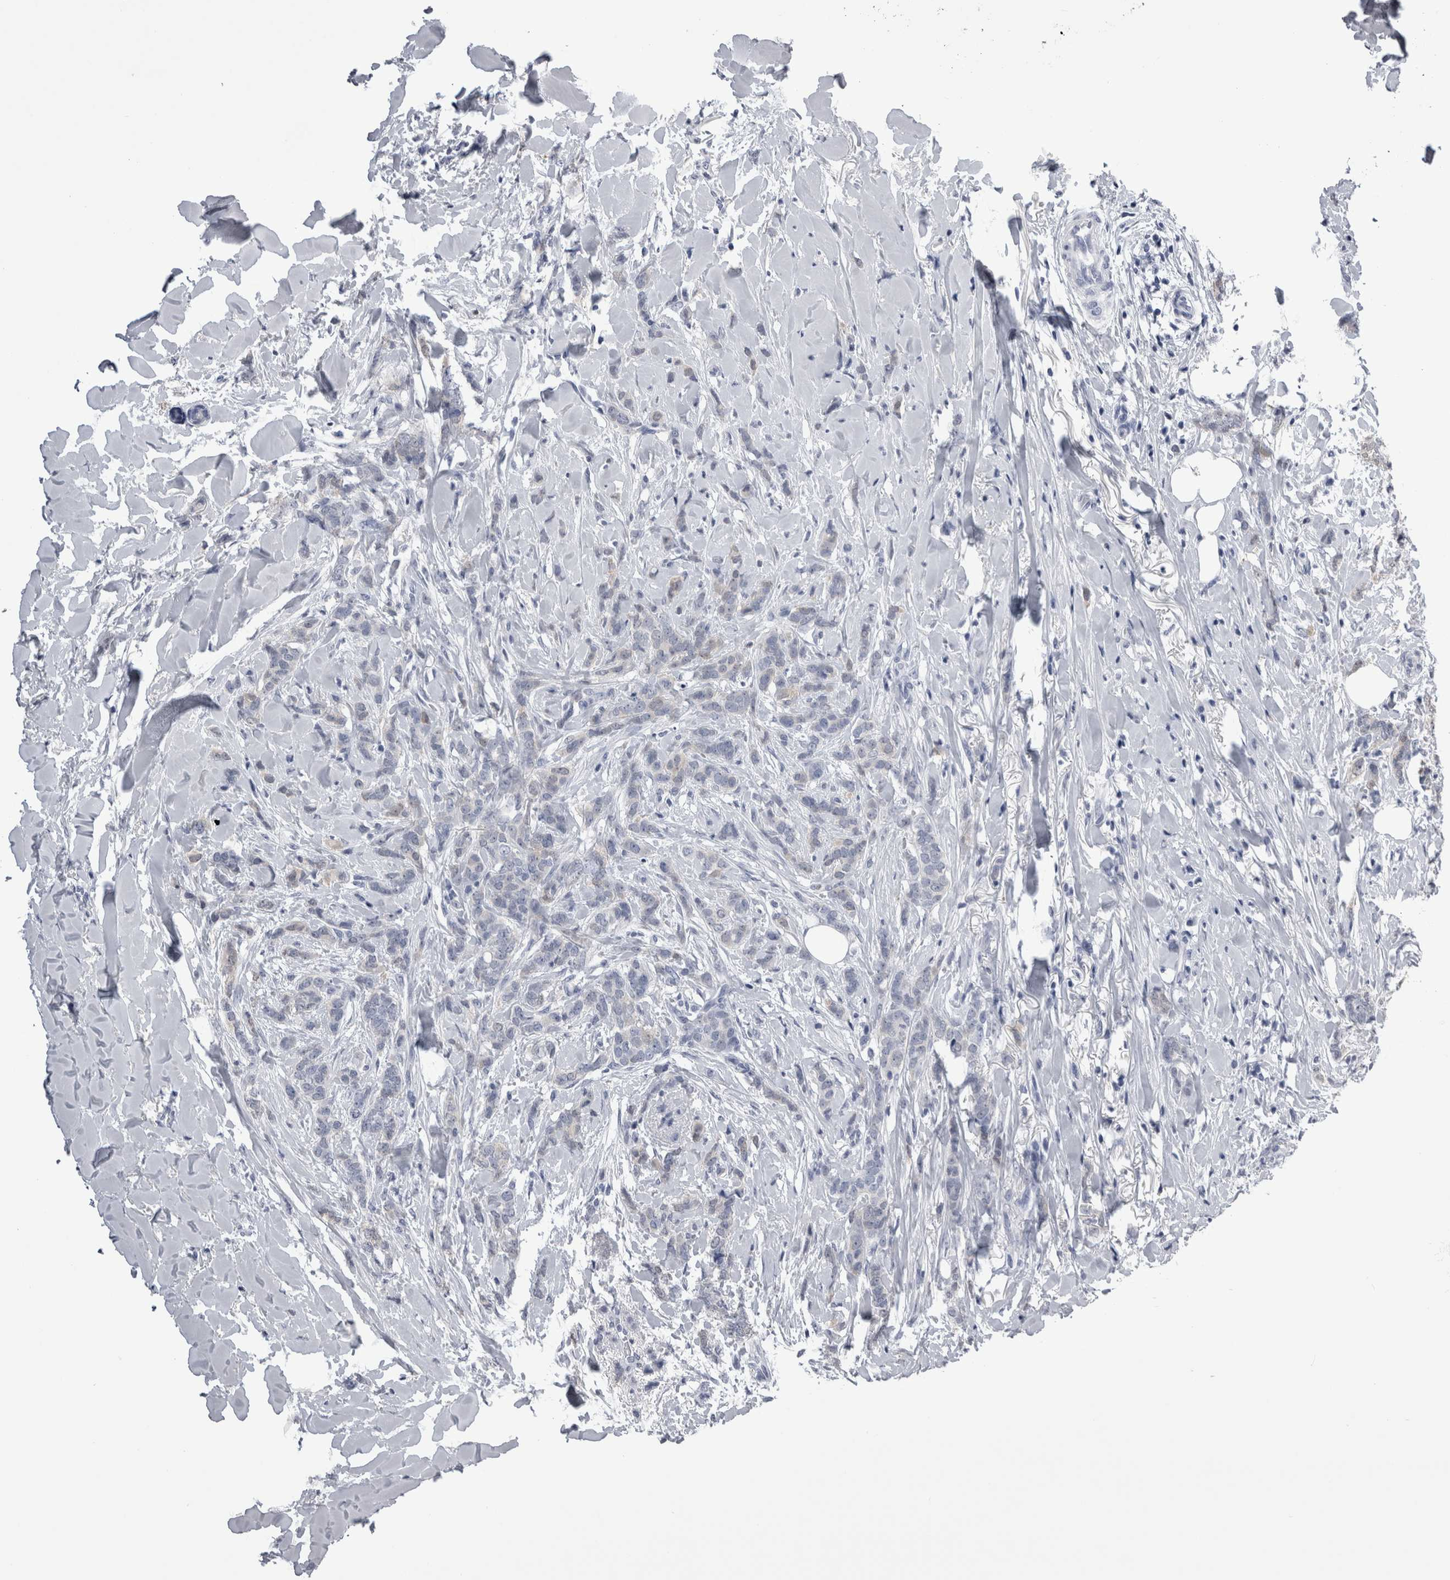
{"staining": {"intensity": "negative", "quantity": "none", "location": "none"}, "tissue": "breast cancer", "cell_type": "Tumor cells", "image_type": "cancer", "snomed": [{"axis": "morphology", "description": "Lobular carcinoma"}, {"axis": "topography", "description": "Skin"}, {"axis": "topography", "description": "Breast"}], "caption": "The image demonstrates no significant positivity in tumor cells of breast lobular carcinoma.", "gene": "ALDH8A1", "patient": {"sex": "female", "age": 46}}